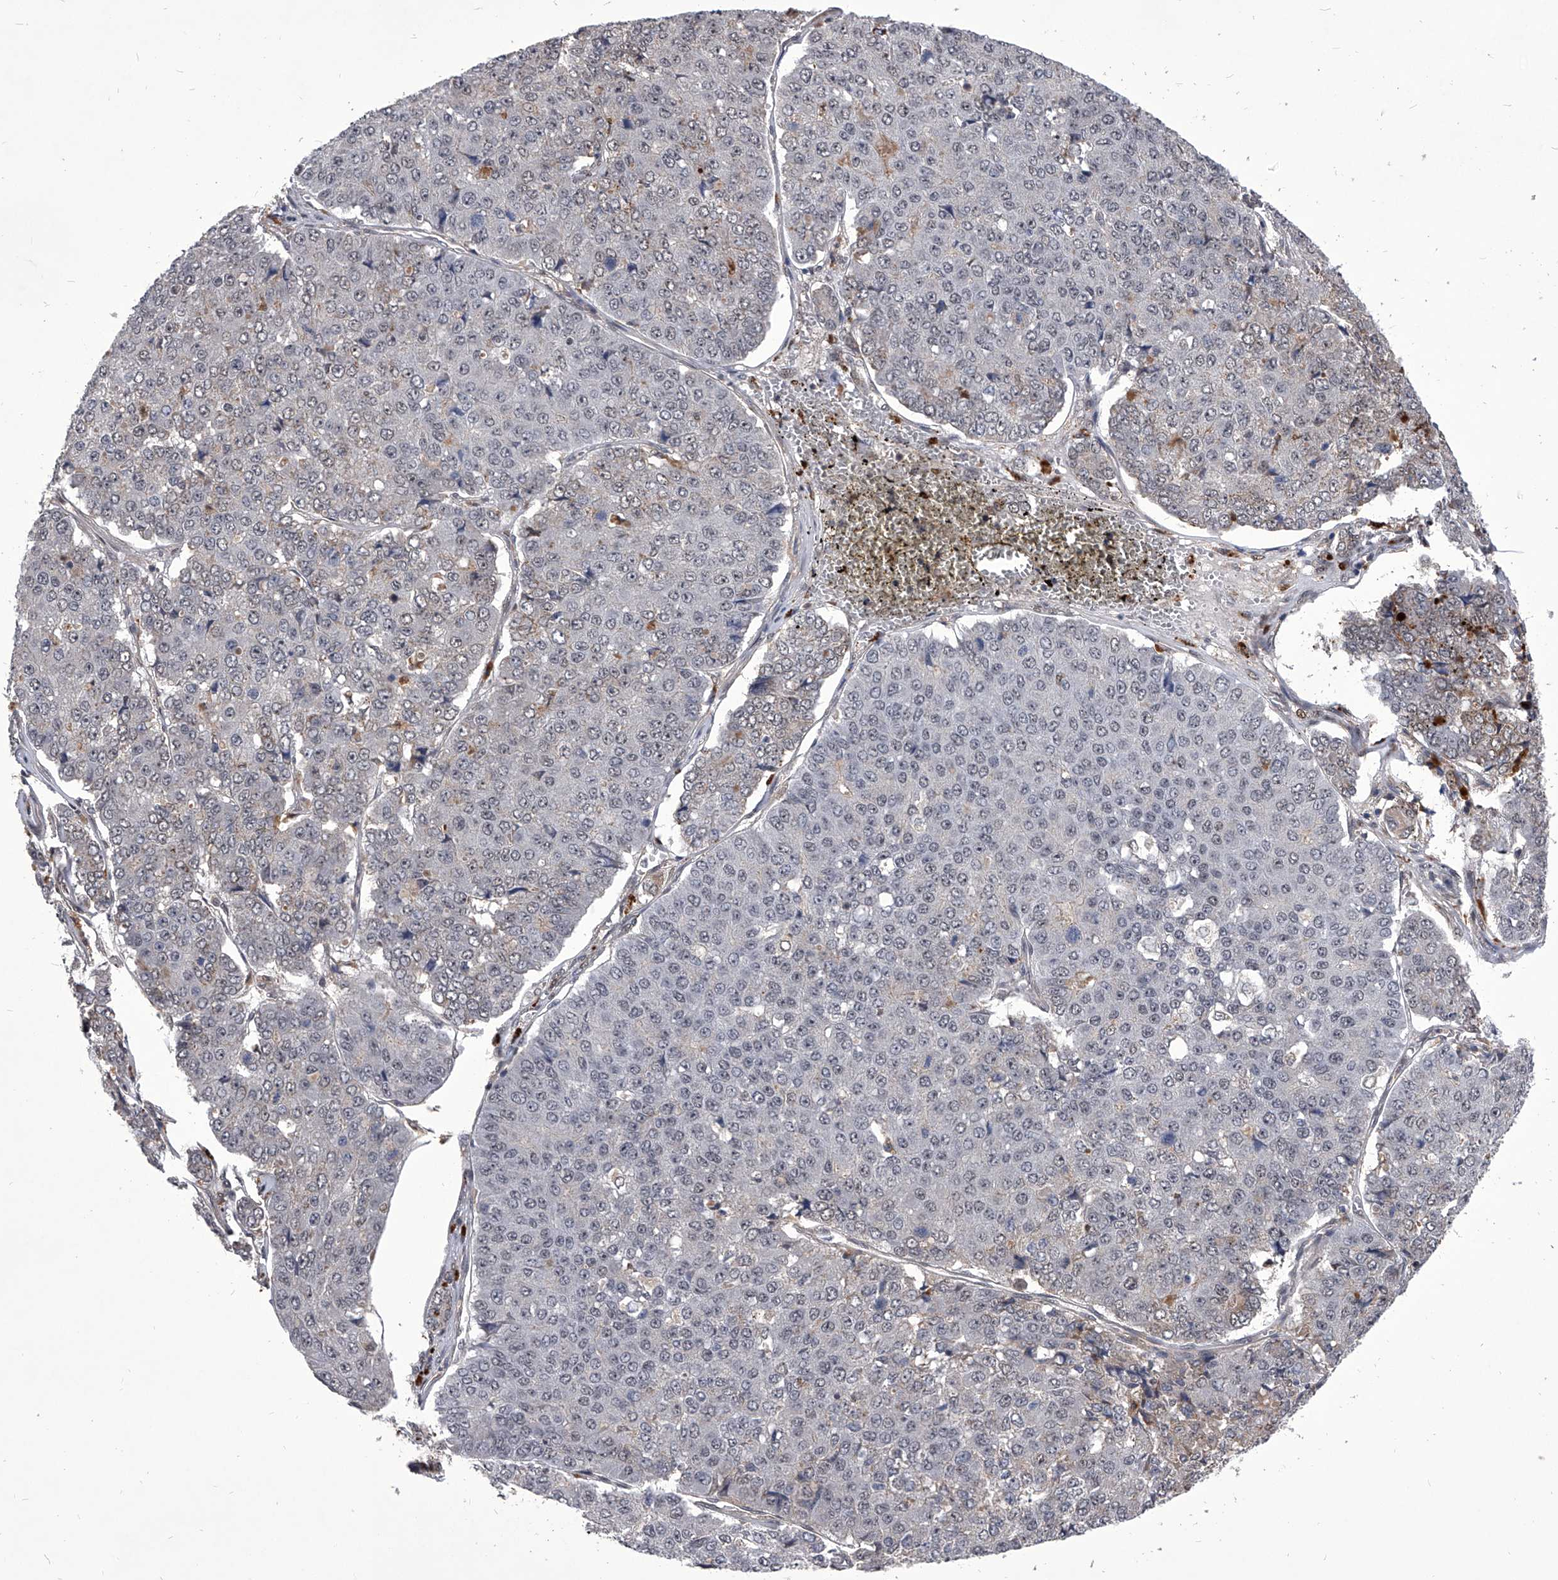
{"staining": {"intensity": "negative", "quantity": "none", "location": "none"}, "tissue": "pancreatic cancer", "cell_type": "Tumor cells", "image_type": "cancer", "snomed": [{"axis": "morphology", "description": "Adenocarcinoma, NOS"}, {"axis": "topography", "description": "Pancreas"}], "caption": "Photomicrograph shows no significant protein positivity in tumor cells of pancreatic cancer (adenocarcinoma).", "gene": "CMTR1", "patient": {"sex": "male", "age": 50}}